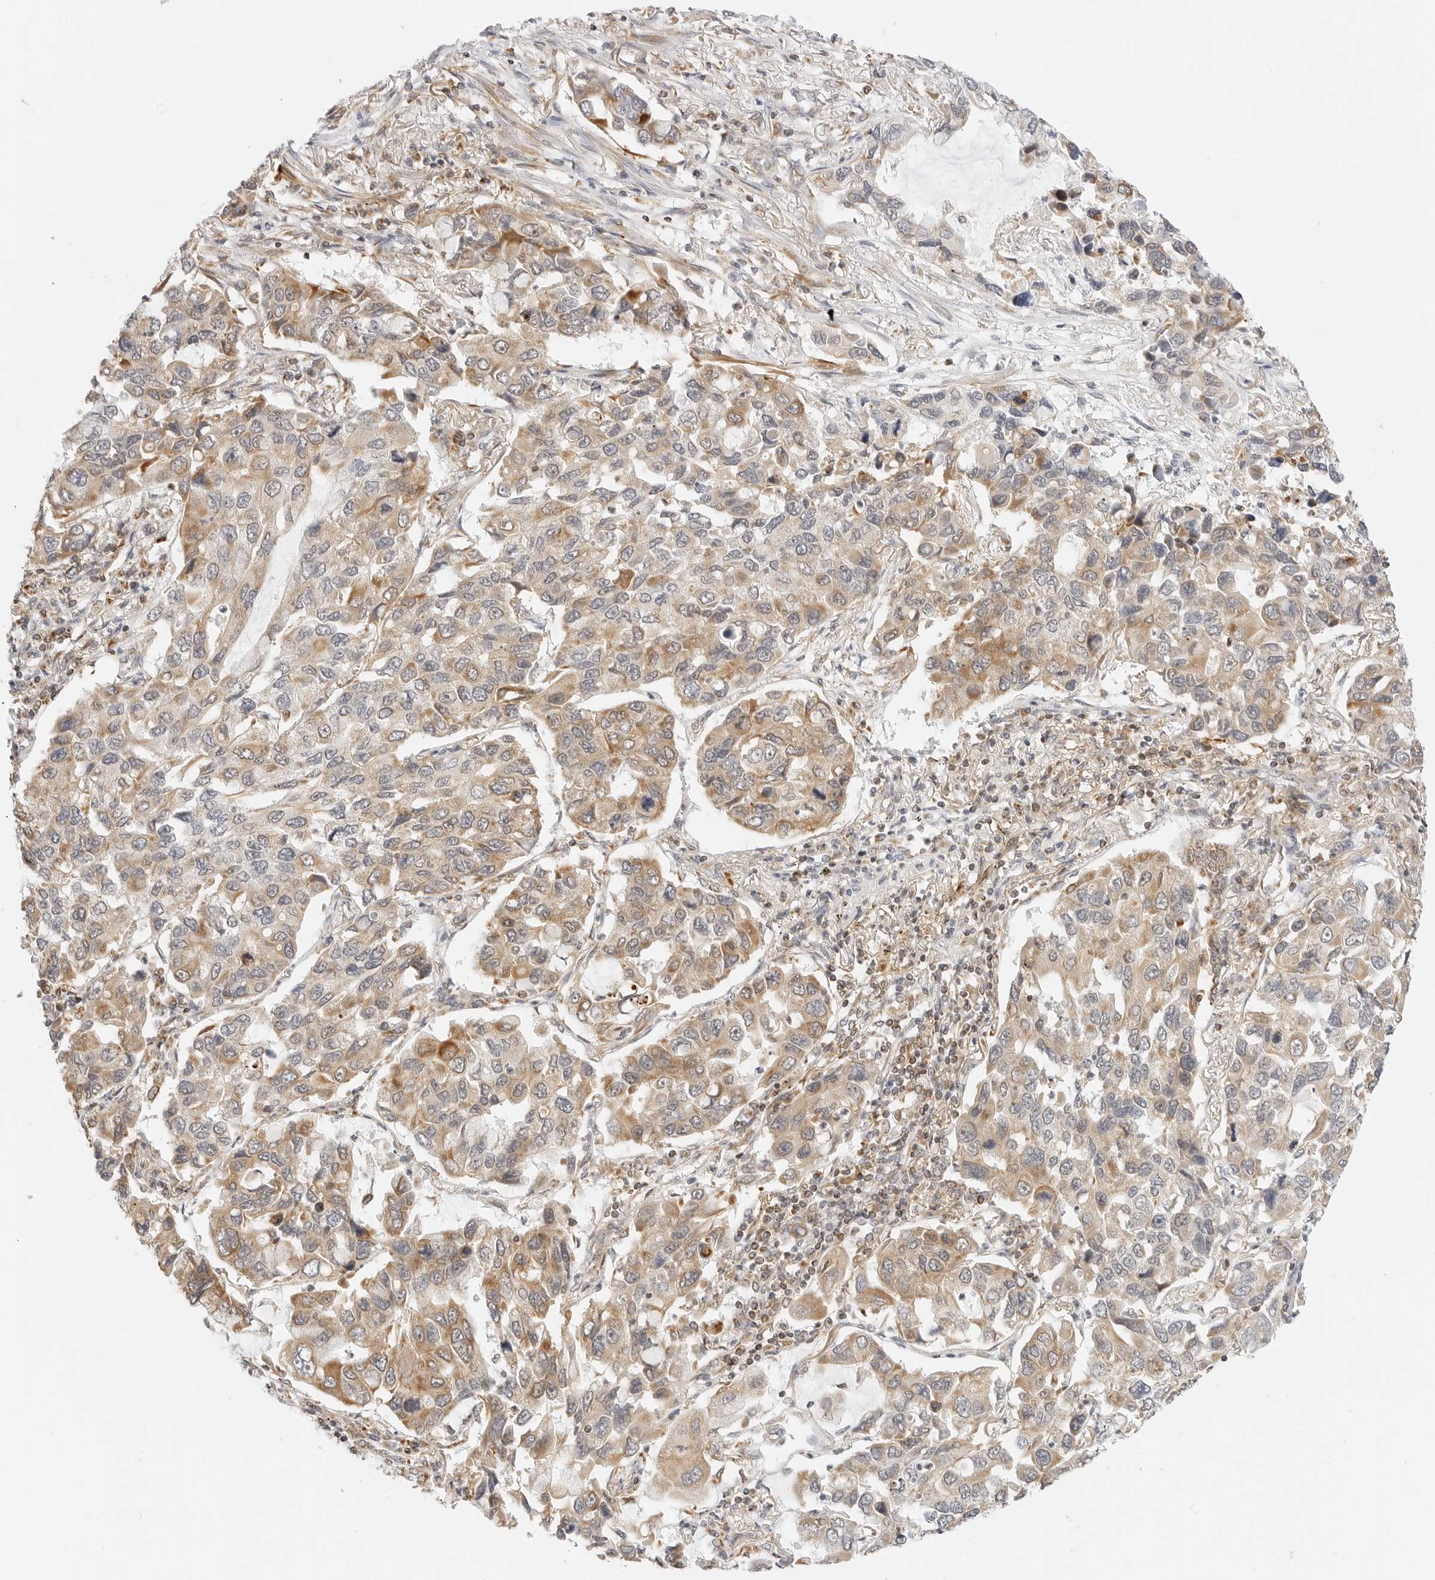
{"staining": {"intensity": "moderate", "quantity": "25%-75%", "location": "cytoplasmic/membranous"}, "tissue": "lung cancer", "cell_type": "Tumor cells", "image_type": "cancer", "snomed": [{"axis": "morphology", "description": "Adenocarcinoma, NOS"}, {"axis": "topography", "description": "Lung"}], "caption": "Human lung cancer (adenocarcinoma) stained with a protein marker exhibits moderate staining in tumor cells.", "gene": "GORAB", "patient": {"sex": "male", "age": 64}}